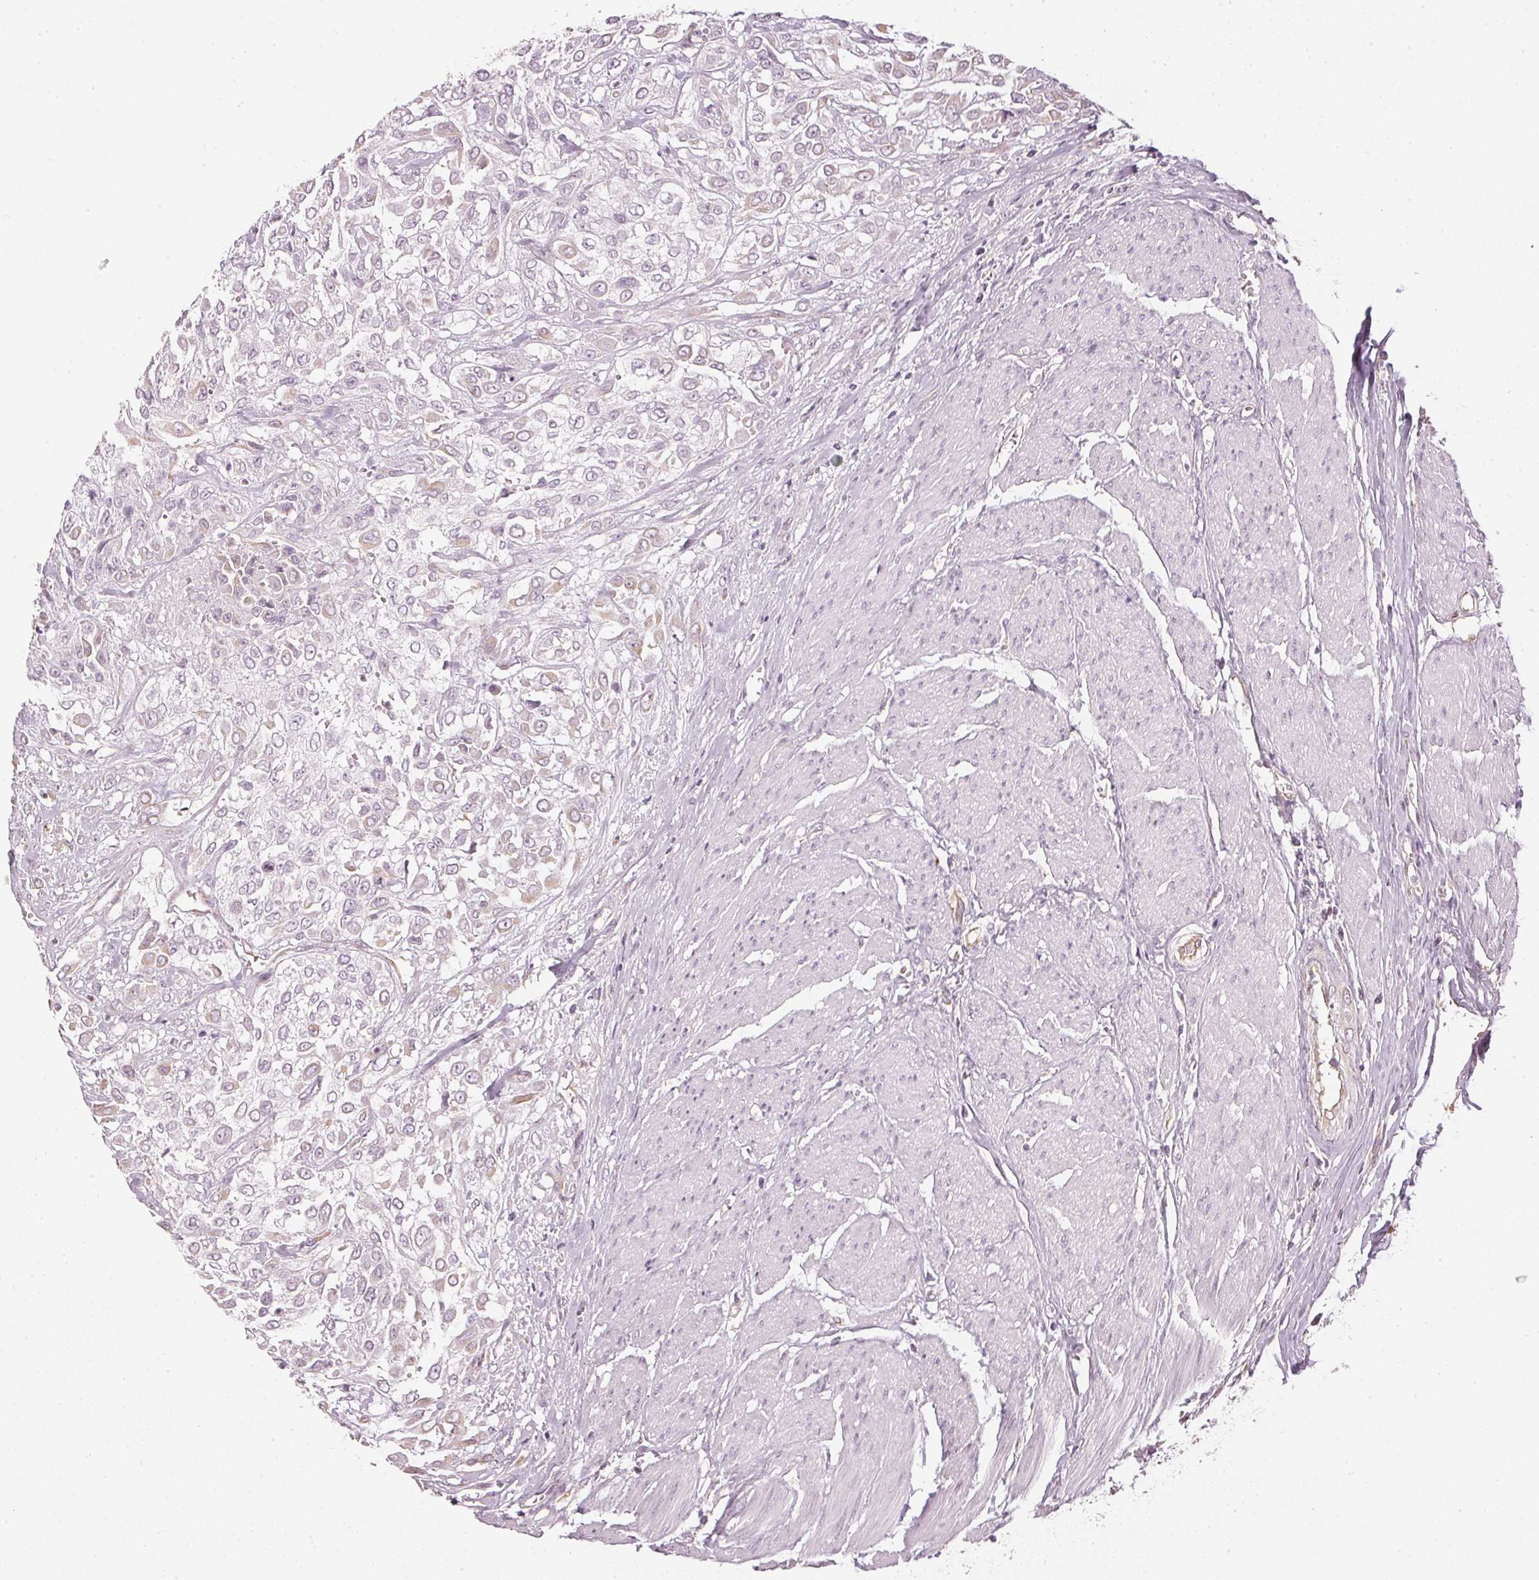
{"staining": {"intensity": "weak", "quantity": "<25%", "location": "cytoplasmic/membranous"}, "tissue": "urothelial cancer", "cell_type": "Tumor cells", "image_type": "cancer", "snomed": [{"axis": "morphology", "description": "Urothelial carcinoma, High grade"}, {"axis": "topography", "description": "Urinary bladder"}], "caption": "Protein analysis of urothelial carcinoma (high-grade) demonstrates no significant expression in tumor cells. The staining is performed using DAB (3,3'-diaminobenzidine) brown chromogen with nuclei counter-stained in using hematoxylin.", "gene": "APLP1", "patient": {"sex": "male", "age": 57}}